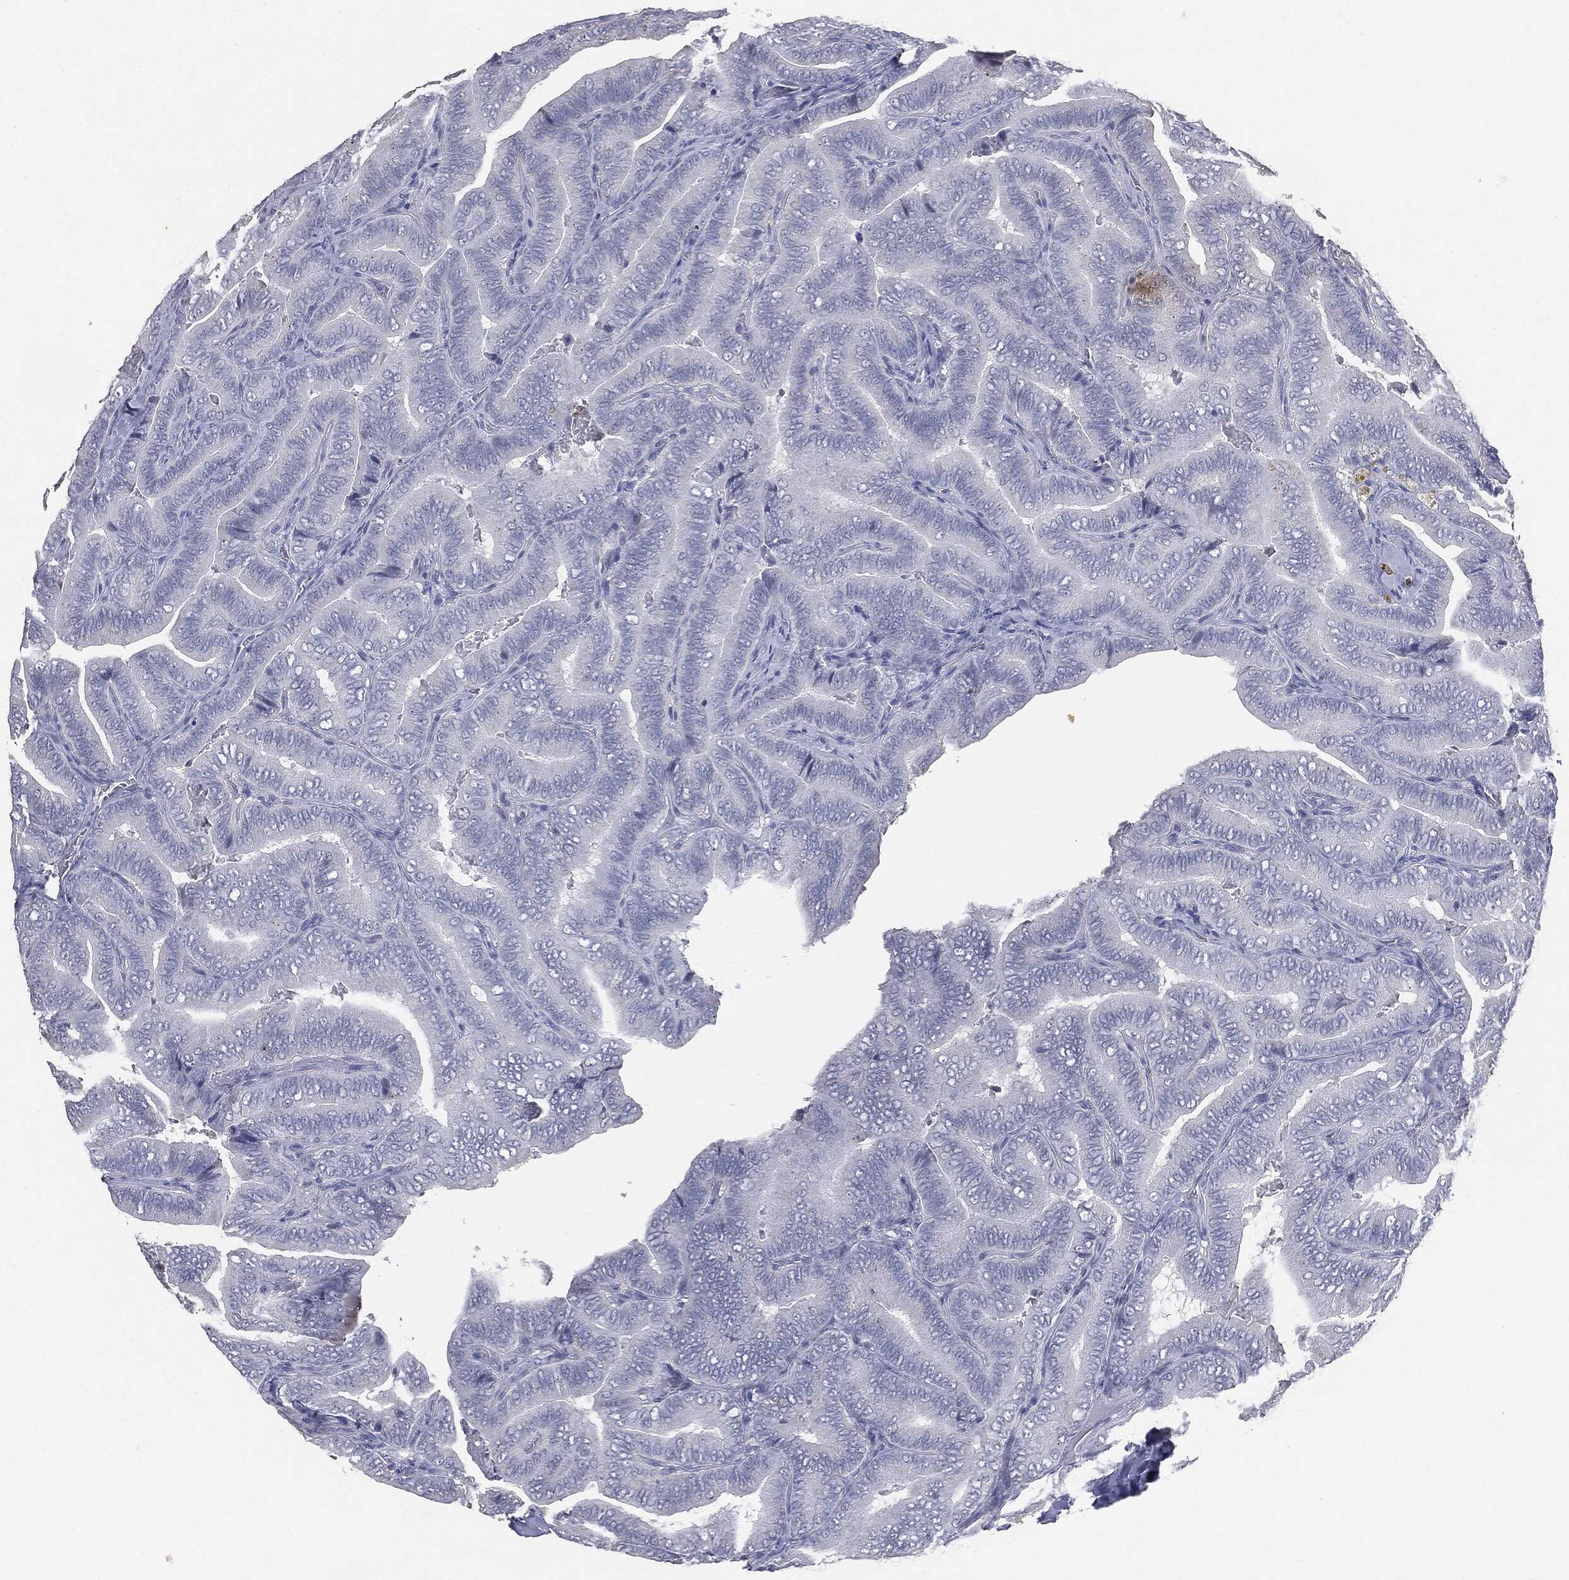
{"staining": {"intensity": "negative", "quantity": "none", "location": "none"}, "tissue": "thyroid cancer", "cell_type": "Tumor cells", "image_type": "cancer", "snomed": [{"axis": "morphology", "description": "Papillary adenocarcinoma, NOS"}, {"axis": "topography", "description": "Thyroid gland"}], "caption": "Image shows no protein expression in tumor cells of thyroid cancer tissue.", "gene": "SLC2A2", "patient": {"sex": "male", "age": 61}}